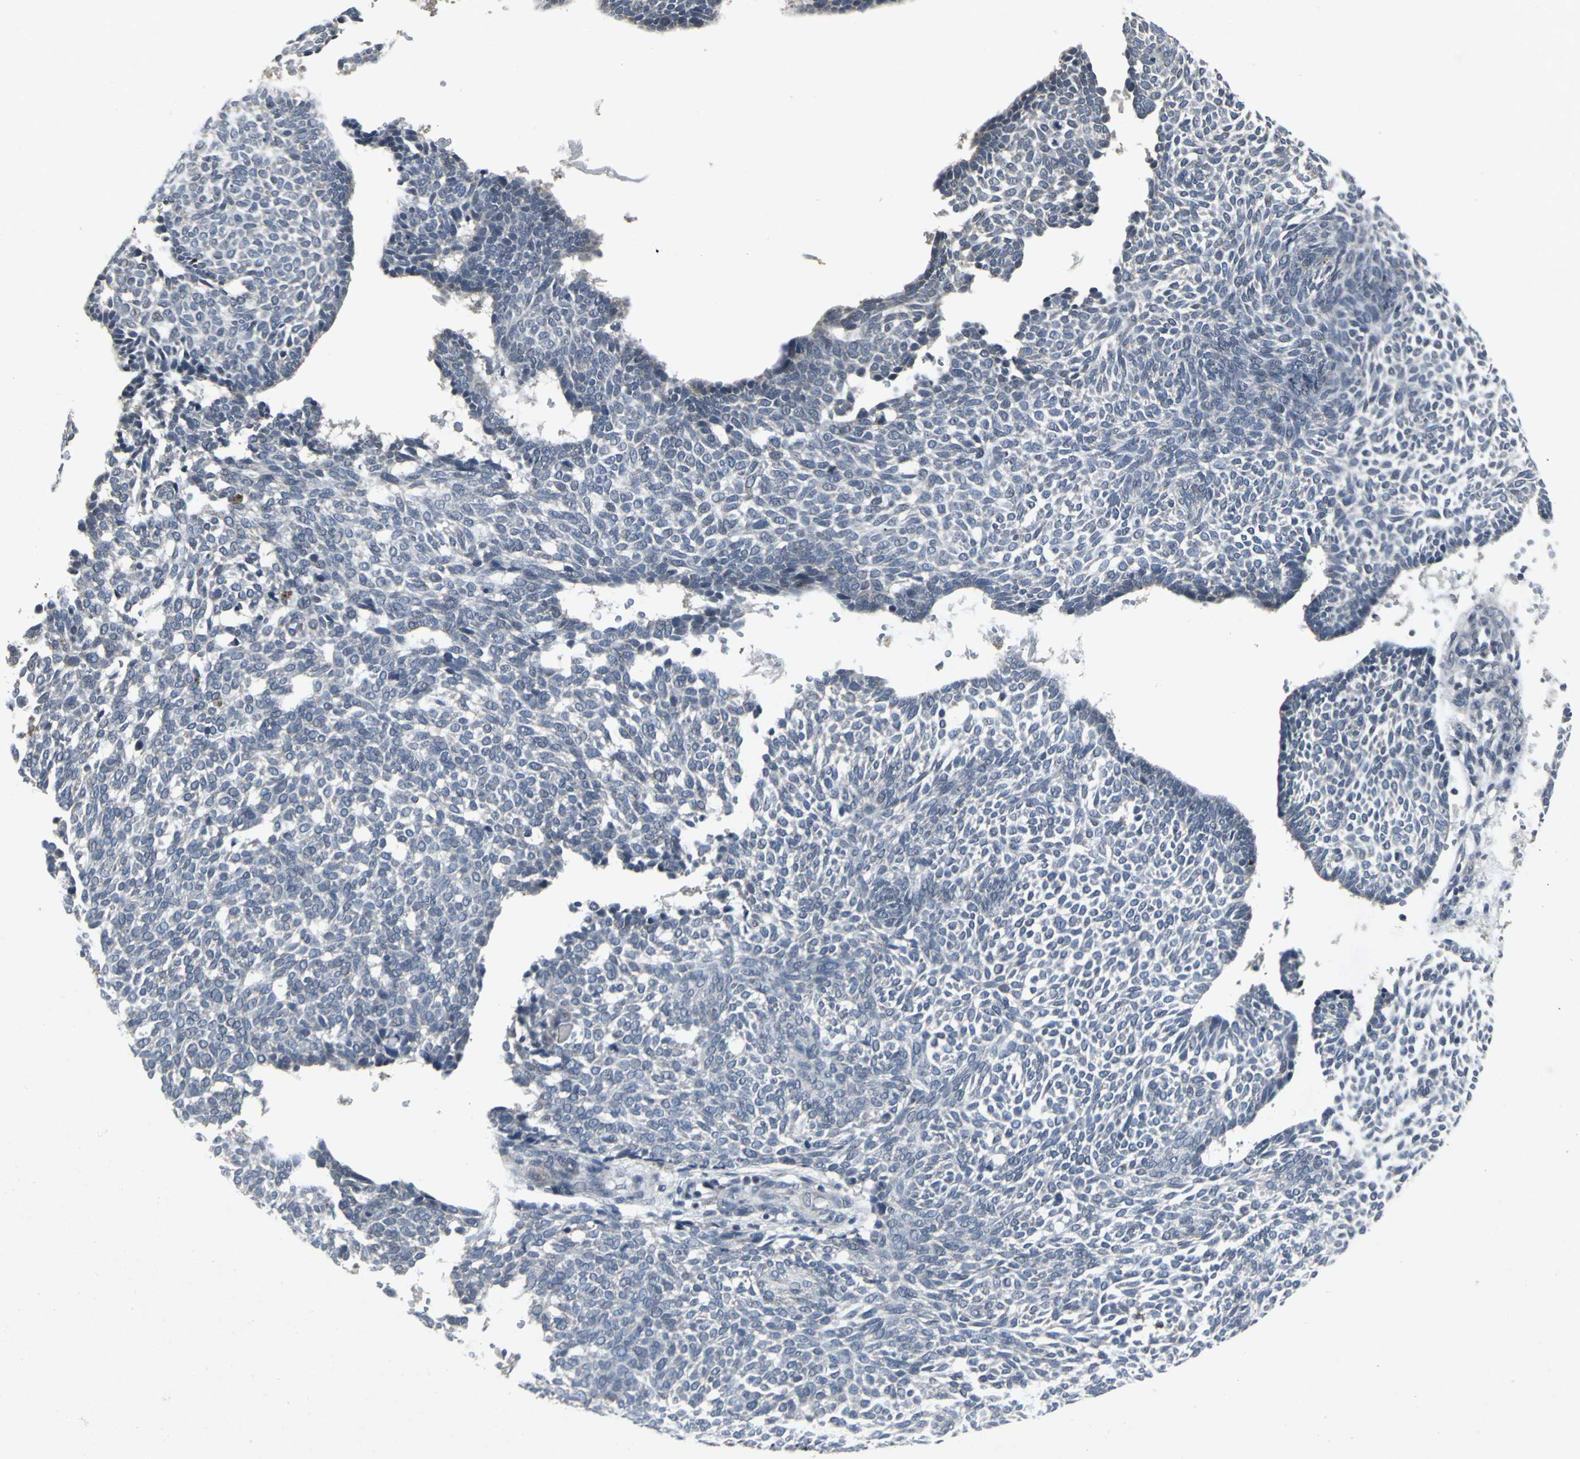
{"staining": {"intensity": "negative", "quantity": "none", "location": "none"}, "tissue": "skin cancer", "cell_type": "Tumor cells", "image_type": "cancer", "snomed": [{"axis": "morphology", "description": "Normal tissue, NOS"}, {"axis": "morphology", "description": "Basal cell carcinoma"}, {"axis": "topography", "description": "Skin"}], "caption": "The image shows no staining of tumor cells in skin cancer (basal cell carcinoma).", "gene": "BMP4", "patient": {"sex": "male", "age": 87}}